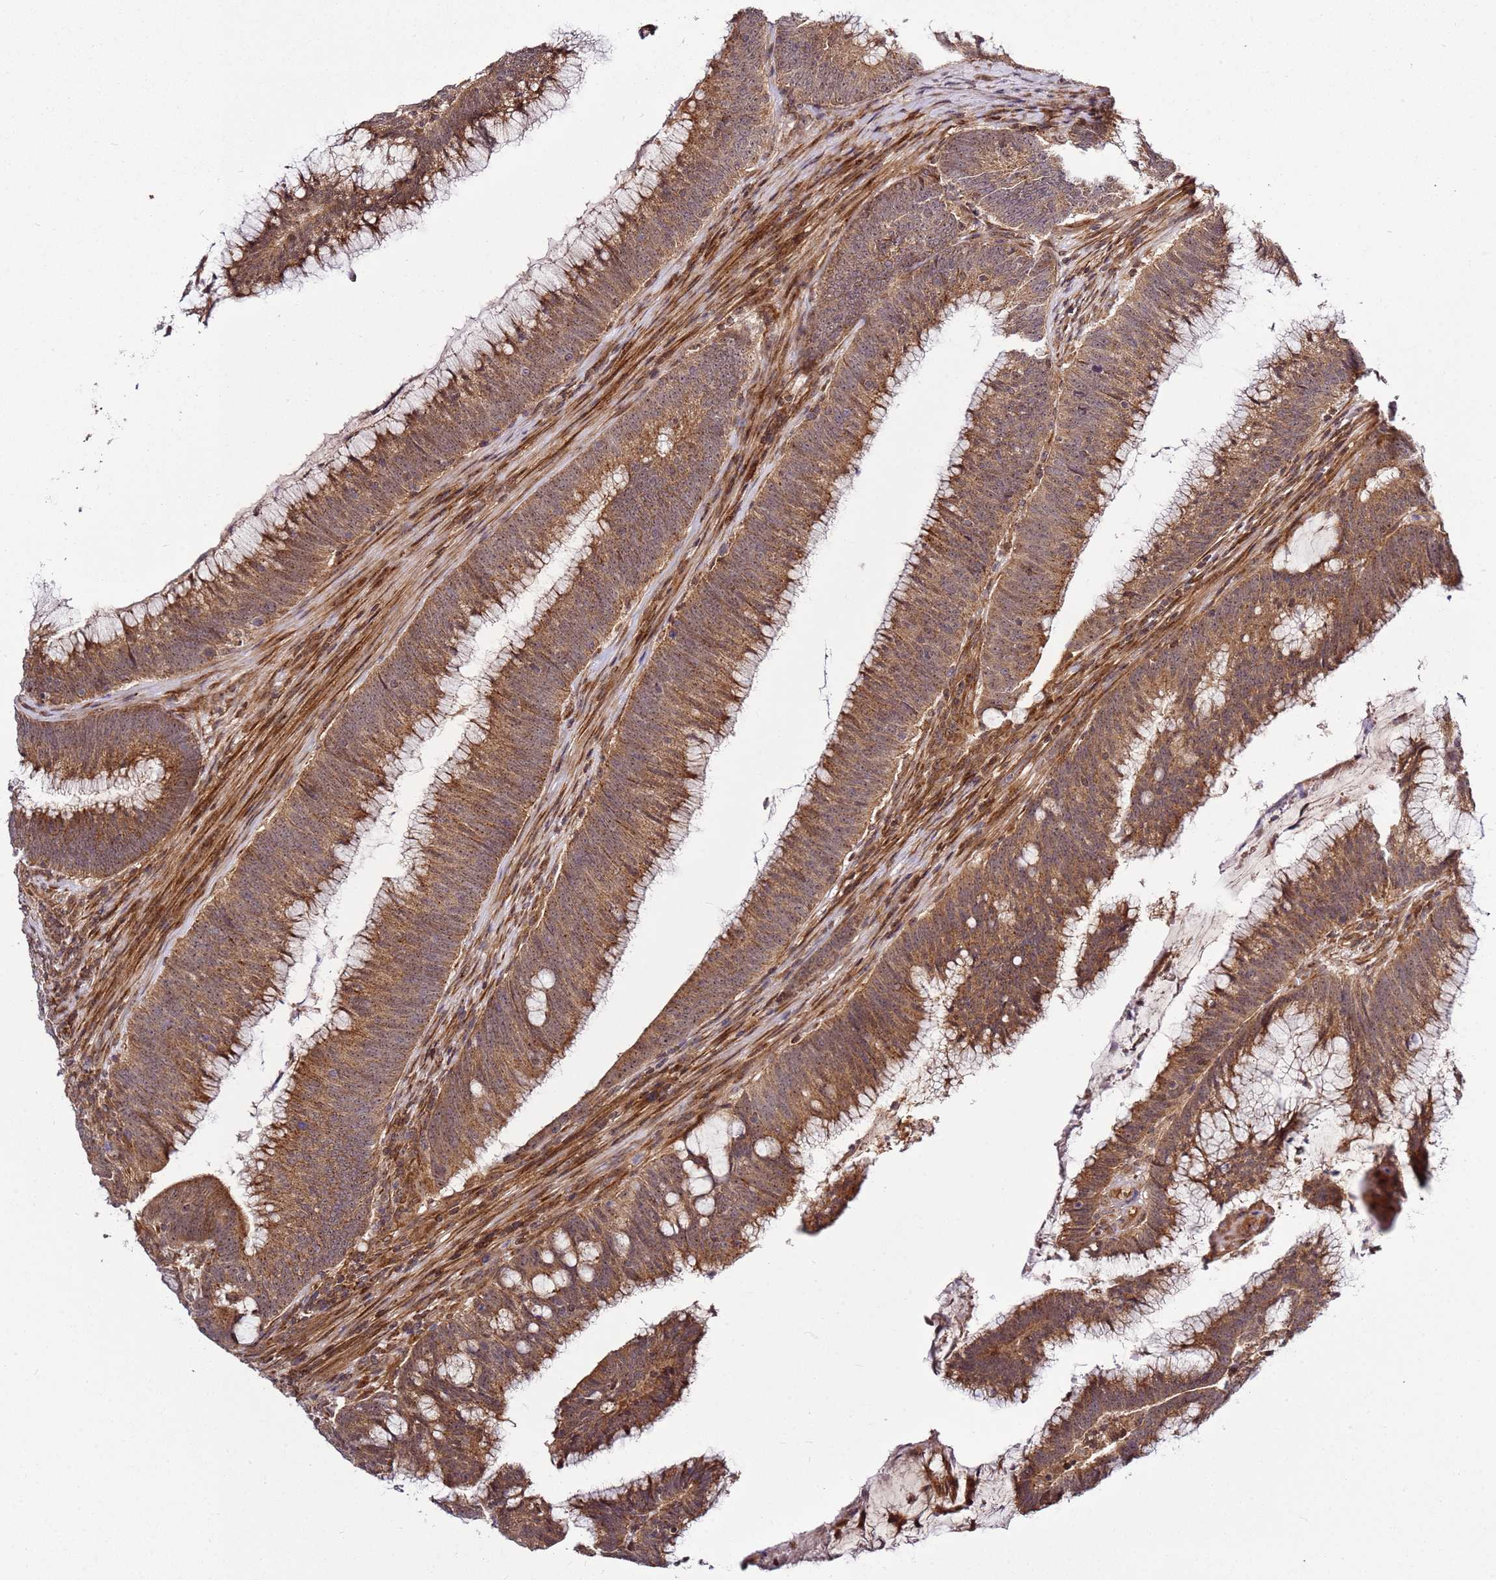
{"staining": {"intensity": "moderate", "quantity": ">75%", "location": "cytoplasmic/membranous,nuclear"}, "tissue": "colorectal cancer", "cell_type": "Tumor cells", "image_type": "cancer", "snomed": [{"axis": "morphology", "description": "Adenocarcinoma, NOS"}, {"axis": "topography", "description": "Rectum"}], "caption": "Immunohistochemistry photomicrograph of neoplastic tissue: human adenocarcinoma (colorectal) stained using immunohistochemistry (IHC) shows medium levels of moderate protein expression localized specifically in the cytoplasmic/membranous and nuclear of tumor cells, appearing as a cytoplasmic/membranous and nuclear brown color.", "gene": "RASA3", "patient": {"sex": "female", "age": 77}}